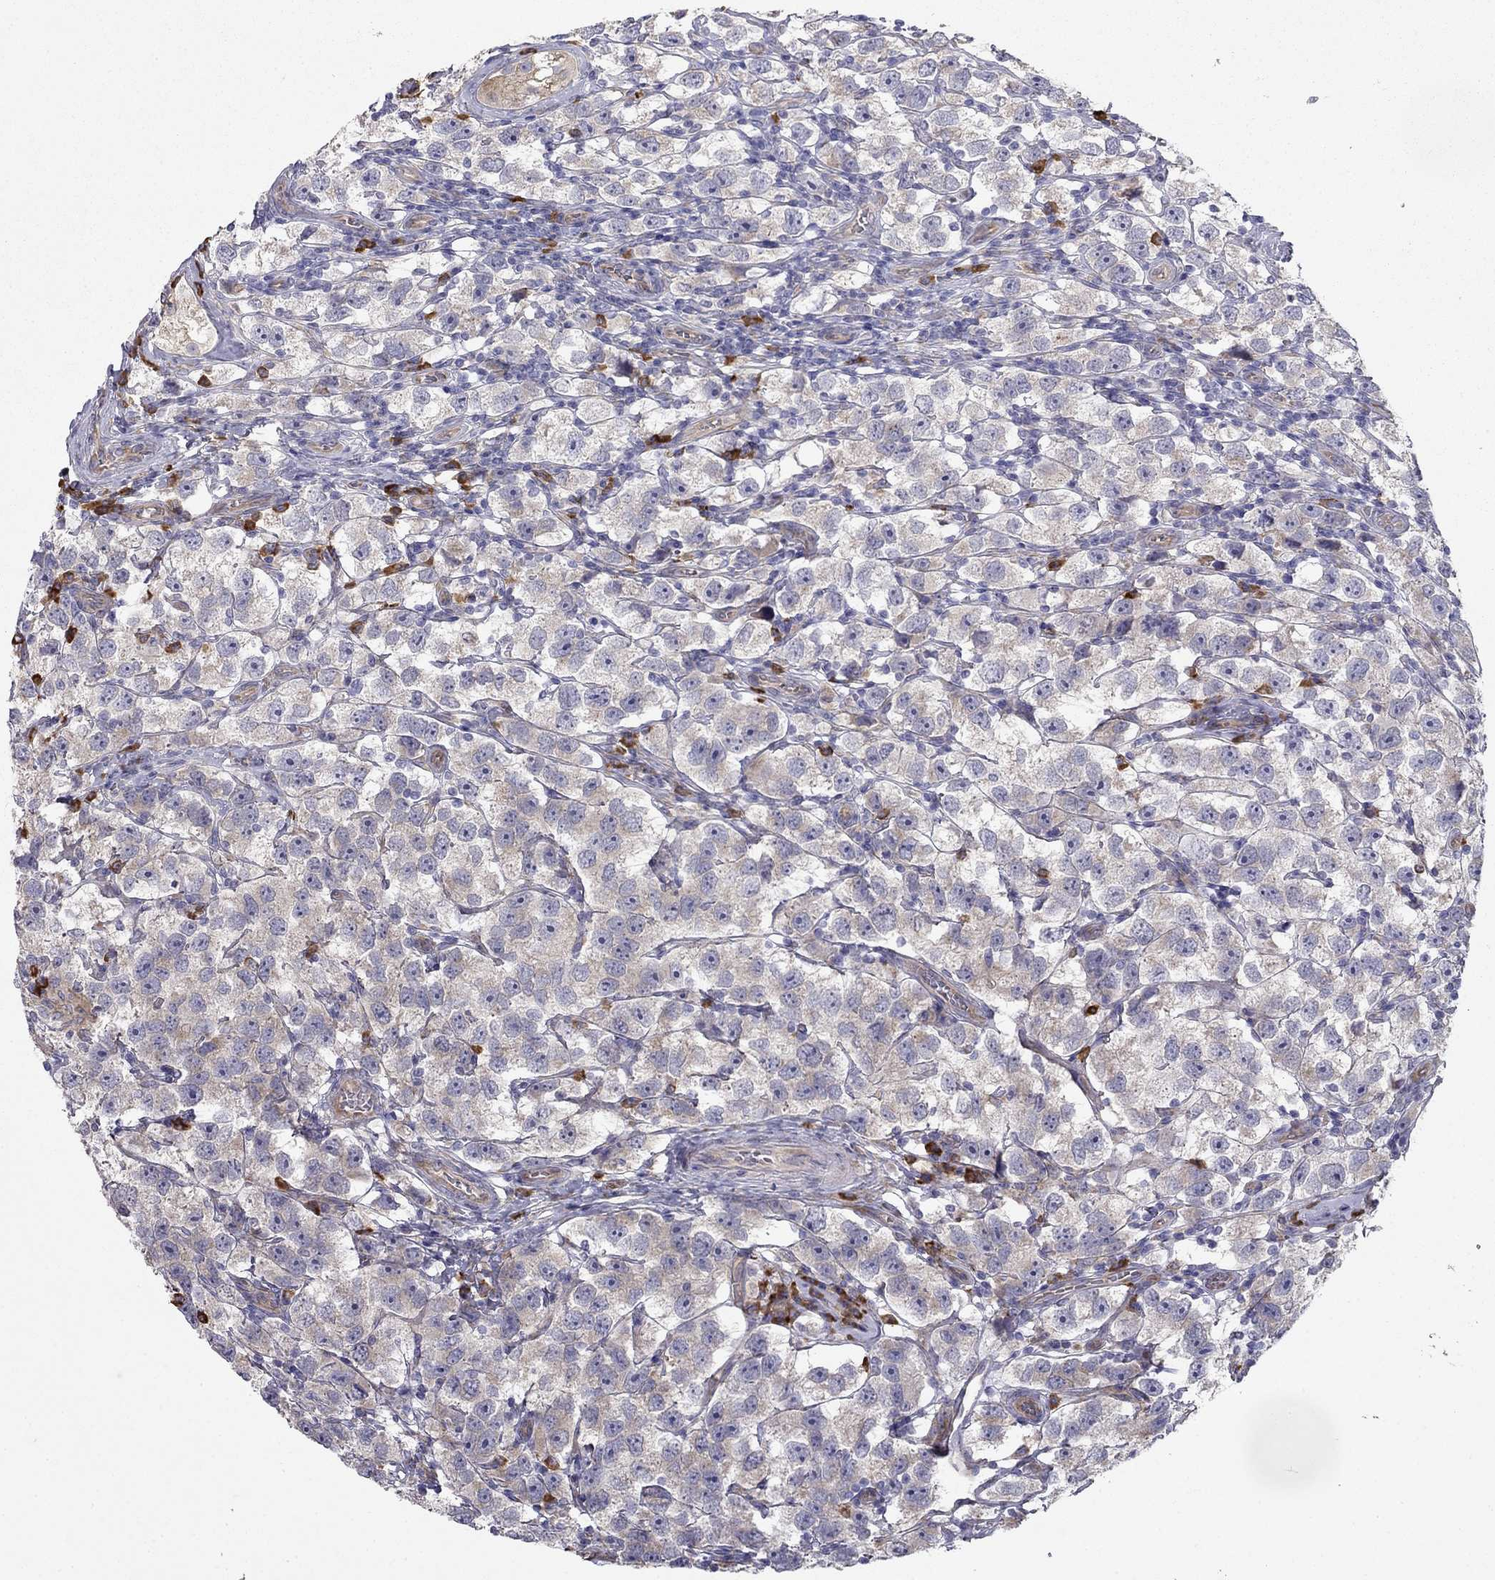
{"staining": {"intensity": "weak", "quantity": ">75%", "location": "cytoplasmic/membranous"}, "tissue": "testis cancer", "cell_type": "Tumor cells", "image_type": "cancer", "snomed": [{"axis": "morphology", "description": "Seminoma, NOS"}, {"axis": "topography", "description": "Testis"}], "caption": "The histopathology image shows staining of testis cancer, revealing weak cytoplasmic/membranous protein staining (brown color) within tumor cells.", "gene": "LONRF2", "patient": {"sex": "male", "age": 26}}